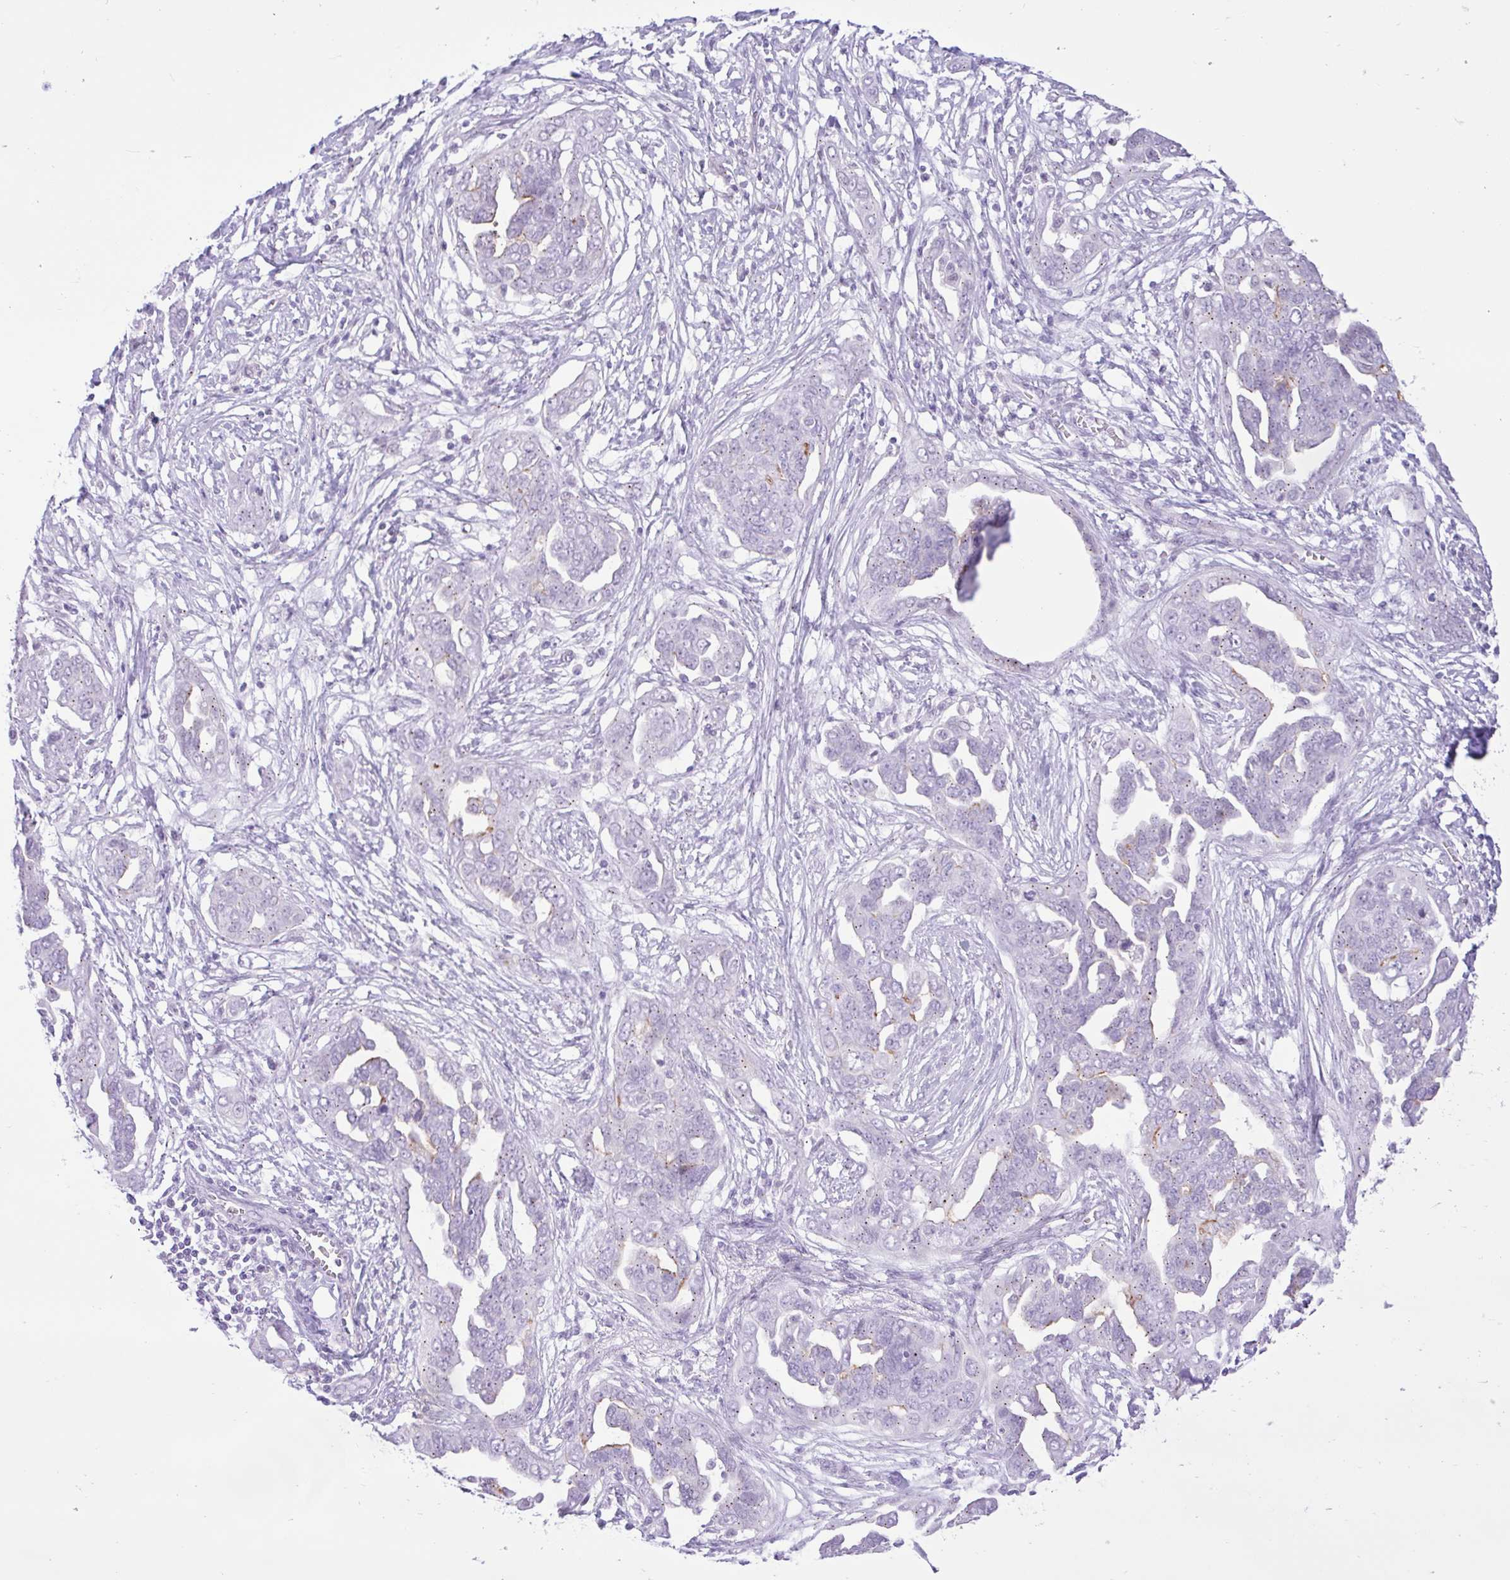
{"staining": {"intensity": "negative", "quantity": "none", "location": "none"}, "tissue": "ovarian cancer", "cell_type": "Tumor cells", "image_type": "cancer", "snomed": [{"axis": "morphology", "description": "Cystadenocarcinoma, serous, NOS"}, {"axis": "topography", "description": "Ovary"}], "caption": "IHC of serous cystadenocarcinoma (ovarian) reveals no positivity in tumor cells.", "gene": "REEP1", "patient": {"sex": "female", "age": 59}}